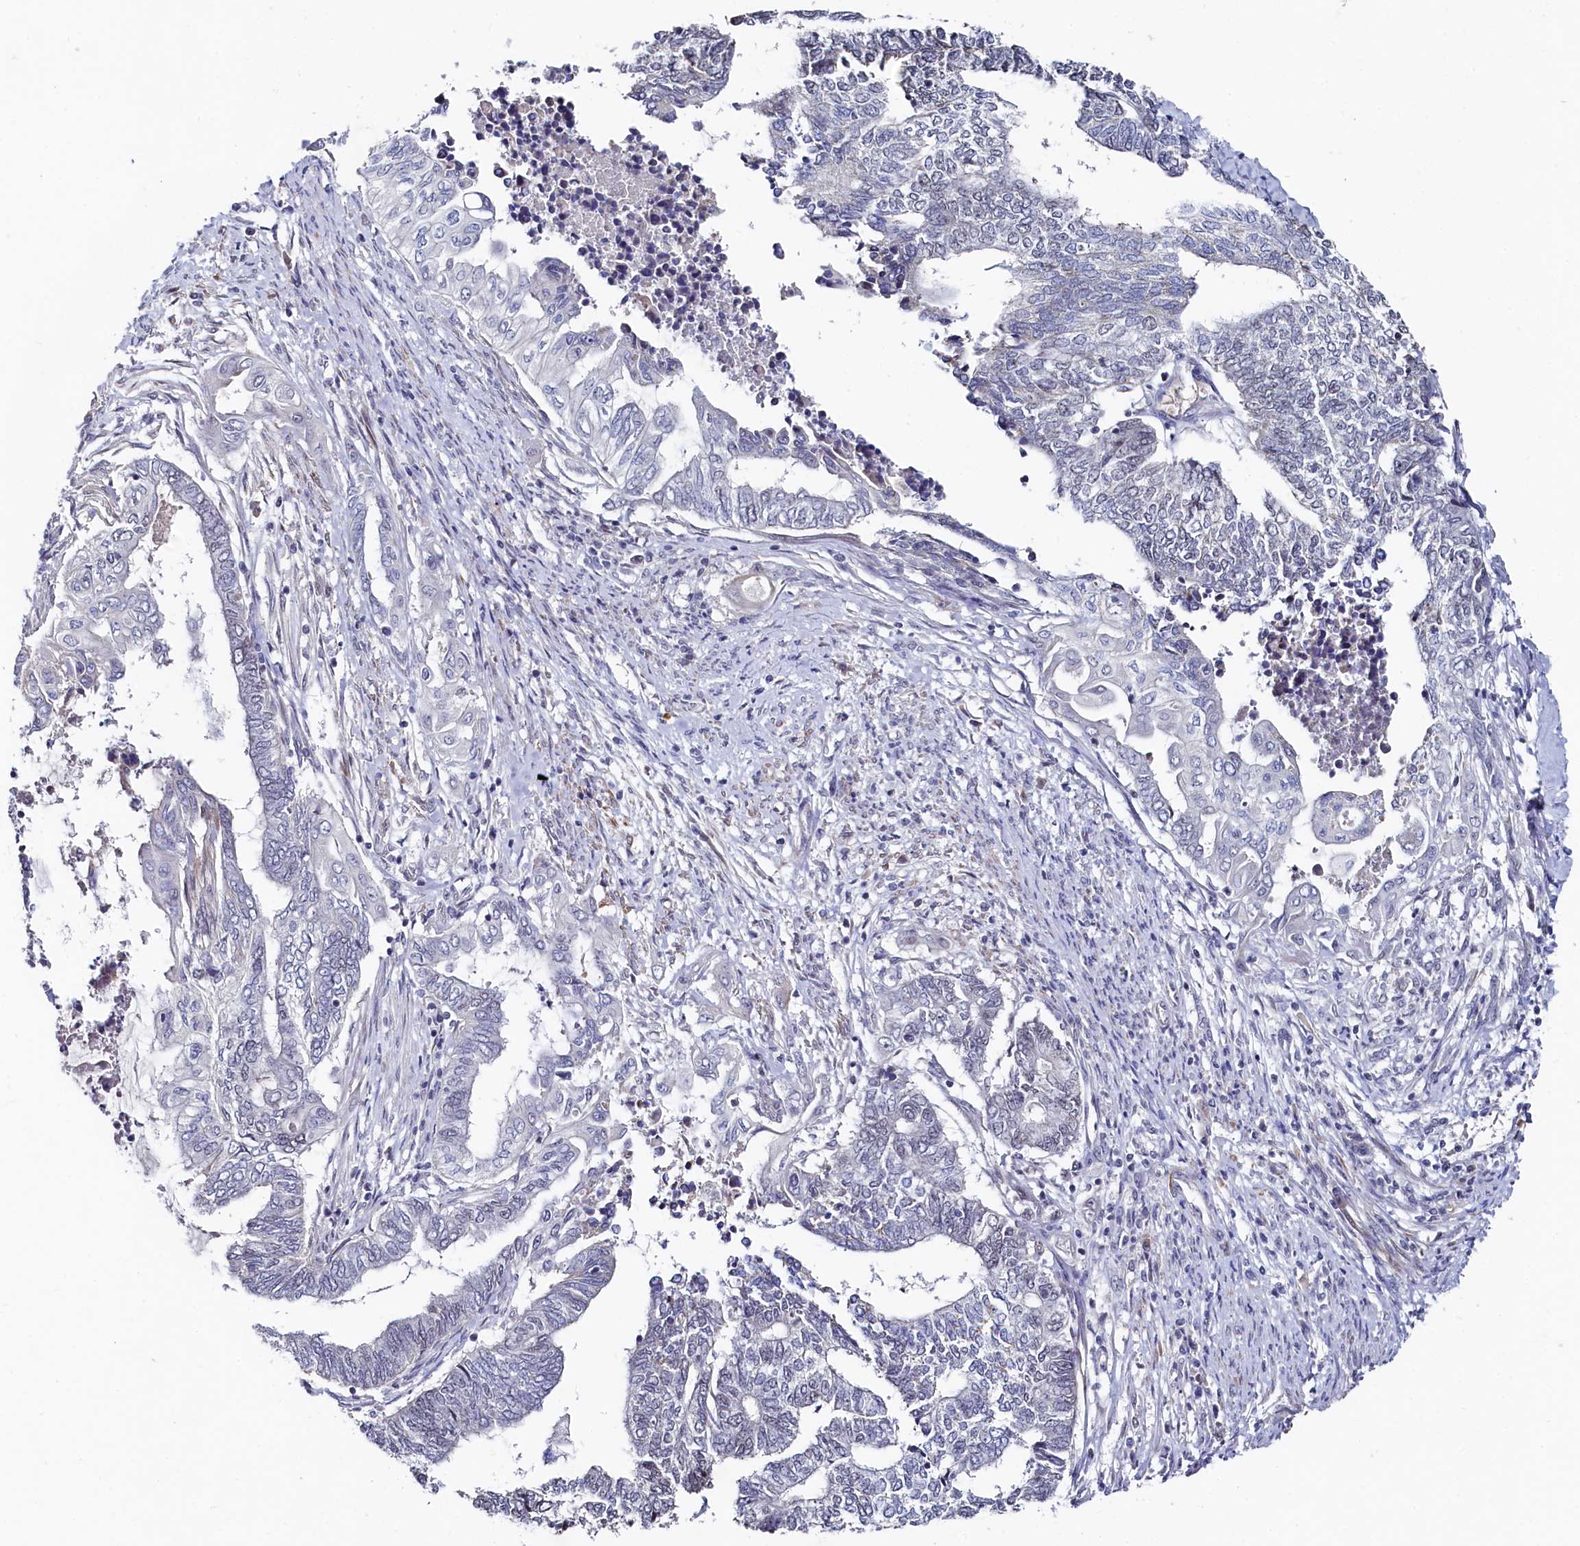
{"staining": {"intensity": "negative", "quantity": "none", "location": "none"}, "tissue": "endometrial cancer", "cell_type": "Tumor cells", "image_type": "cancer", "snomed": [{"axis": "morphology", "description": "Adenocarcinoma, NOS"}, {"axis": "topography", "description": "Uterus"}, {"axis": "topography", "description": "Endometrium"}], "caption": "Tumor cells show no significant protein expression in adenocarcinoma (endometrial). (DAB immunohistochemistry with hematoxylin counter stain).", "gene": "TIGD4", "patient": {"sex": "female", "age": 70}}